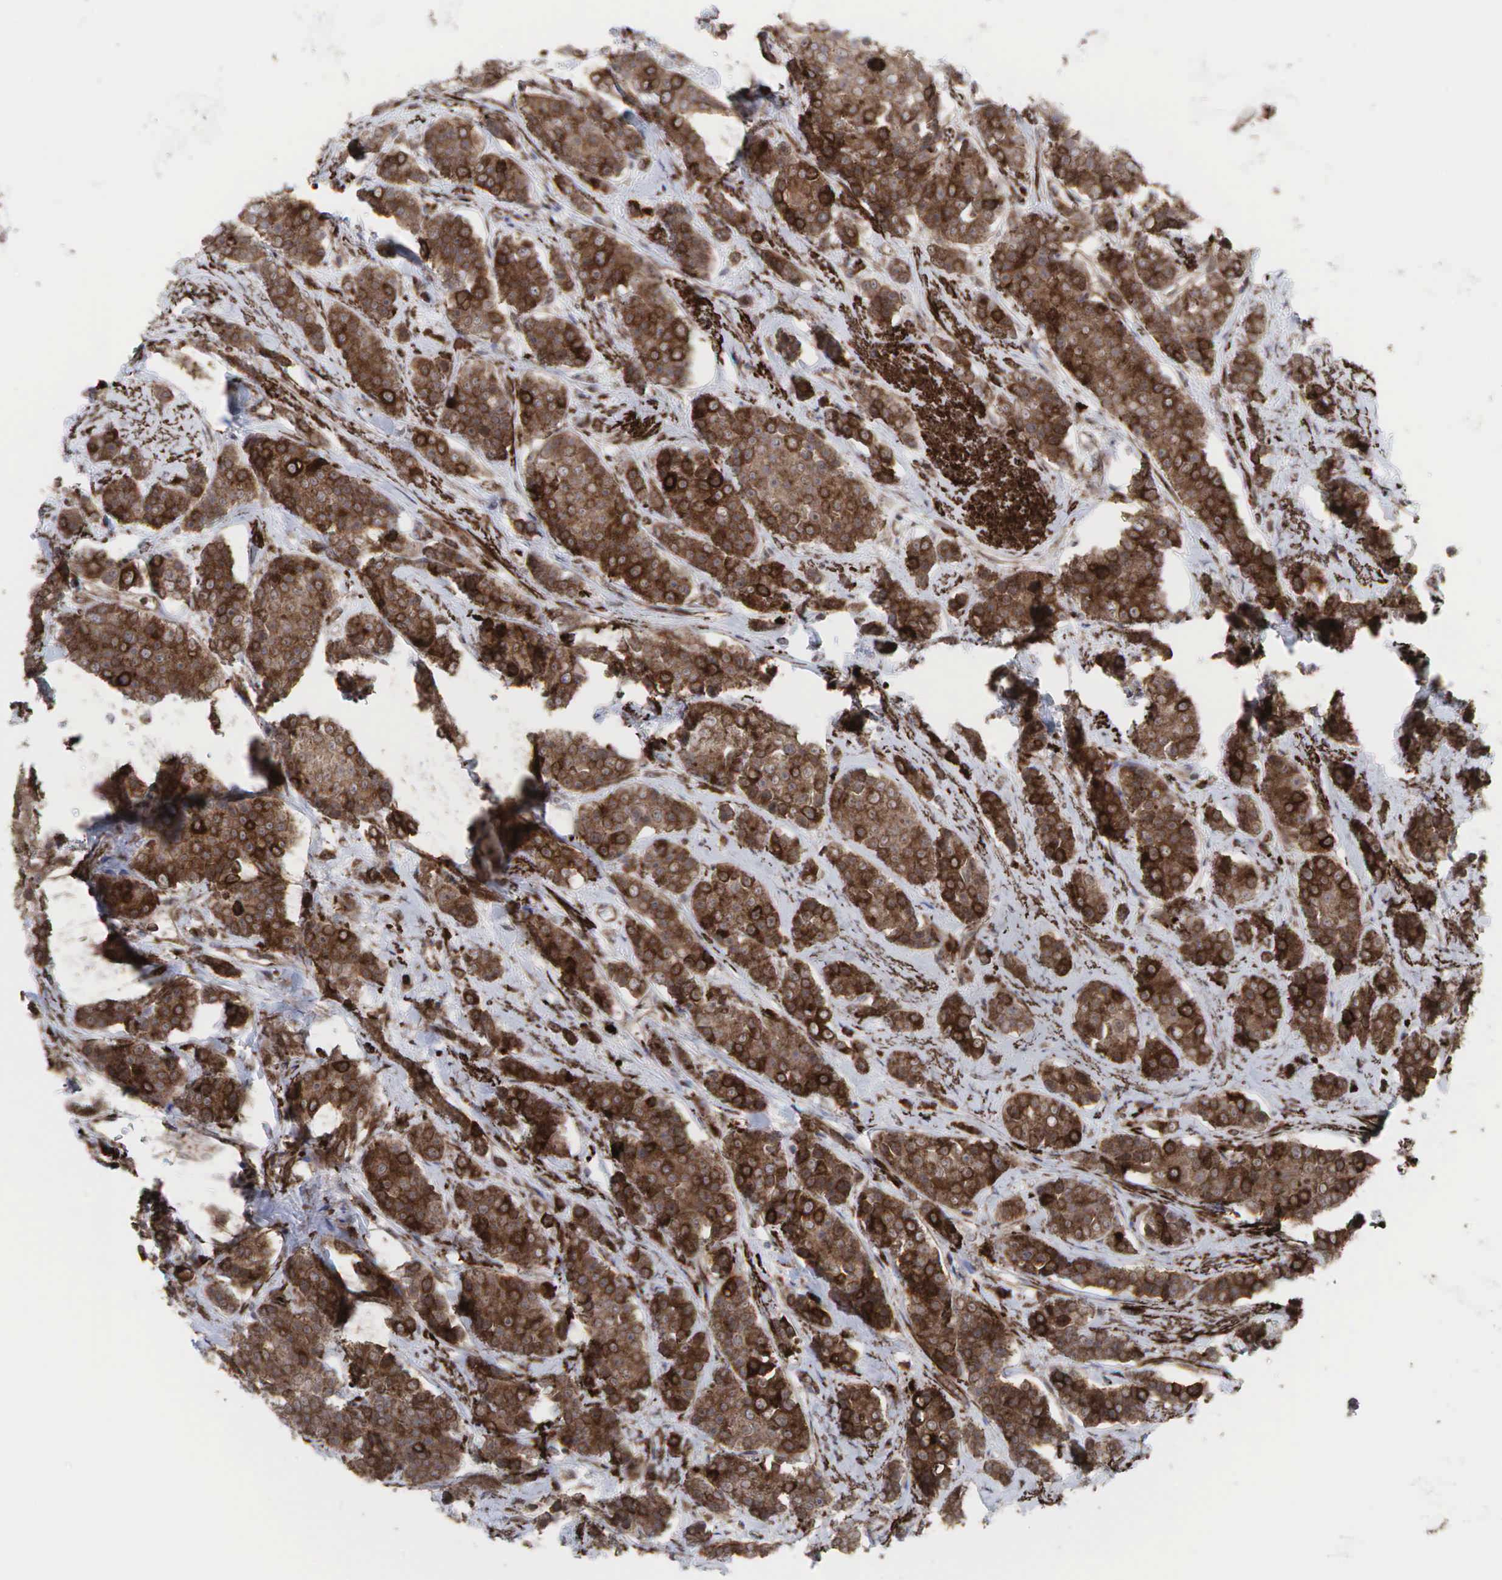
{"staining": {"intensity": "moderate", "quantity": ">75%", "location": "cytoplasmic/membranous"}, "tissue": "carcinoid", "cell_type": "Tumor cells", "image_type": "cancer", "snomed": [{"axis": "morphology", "description": "Carcinoid, malignant, NOS"}, {"axis": "topography", "description": "Small intestine"}], "caption": "A photomicrograph of malignant carcinoid stained for a protein shows moderate cytoplasmic/membranous brown staining in tumor cells.", "gene": "GPRASP1", "patient": {"sex": "male", "age": 60}}